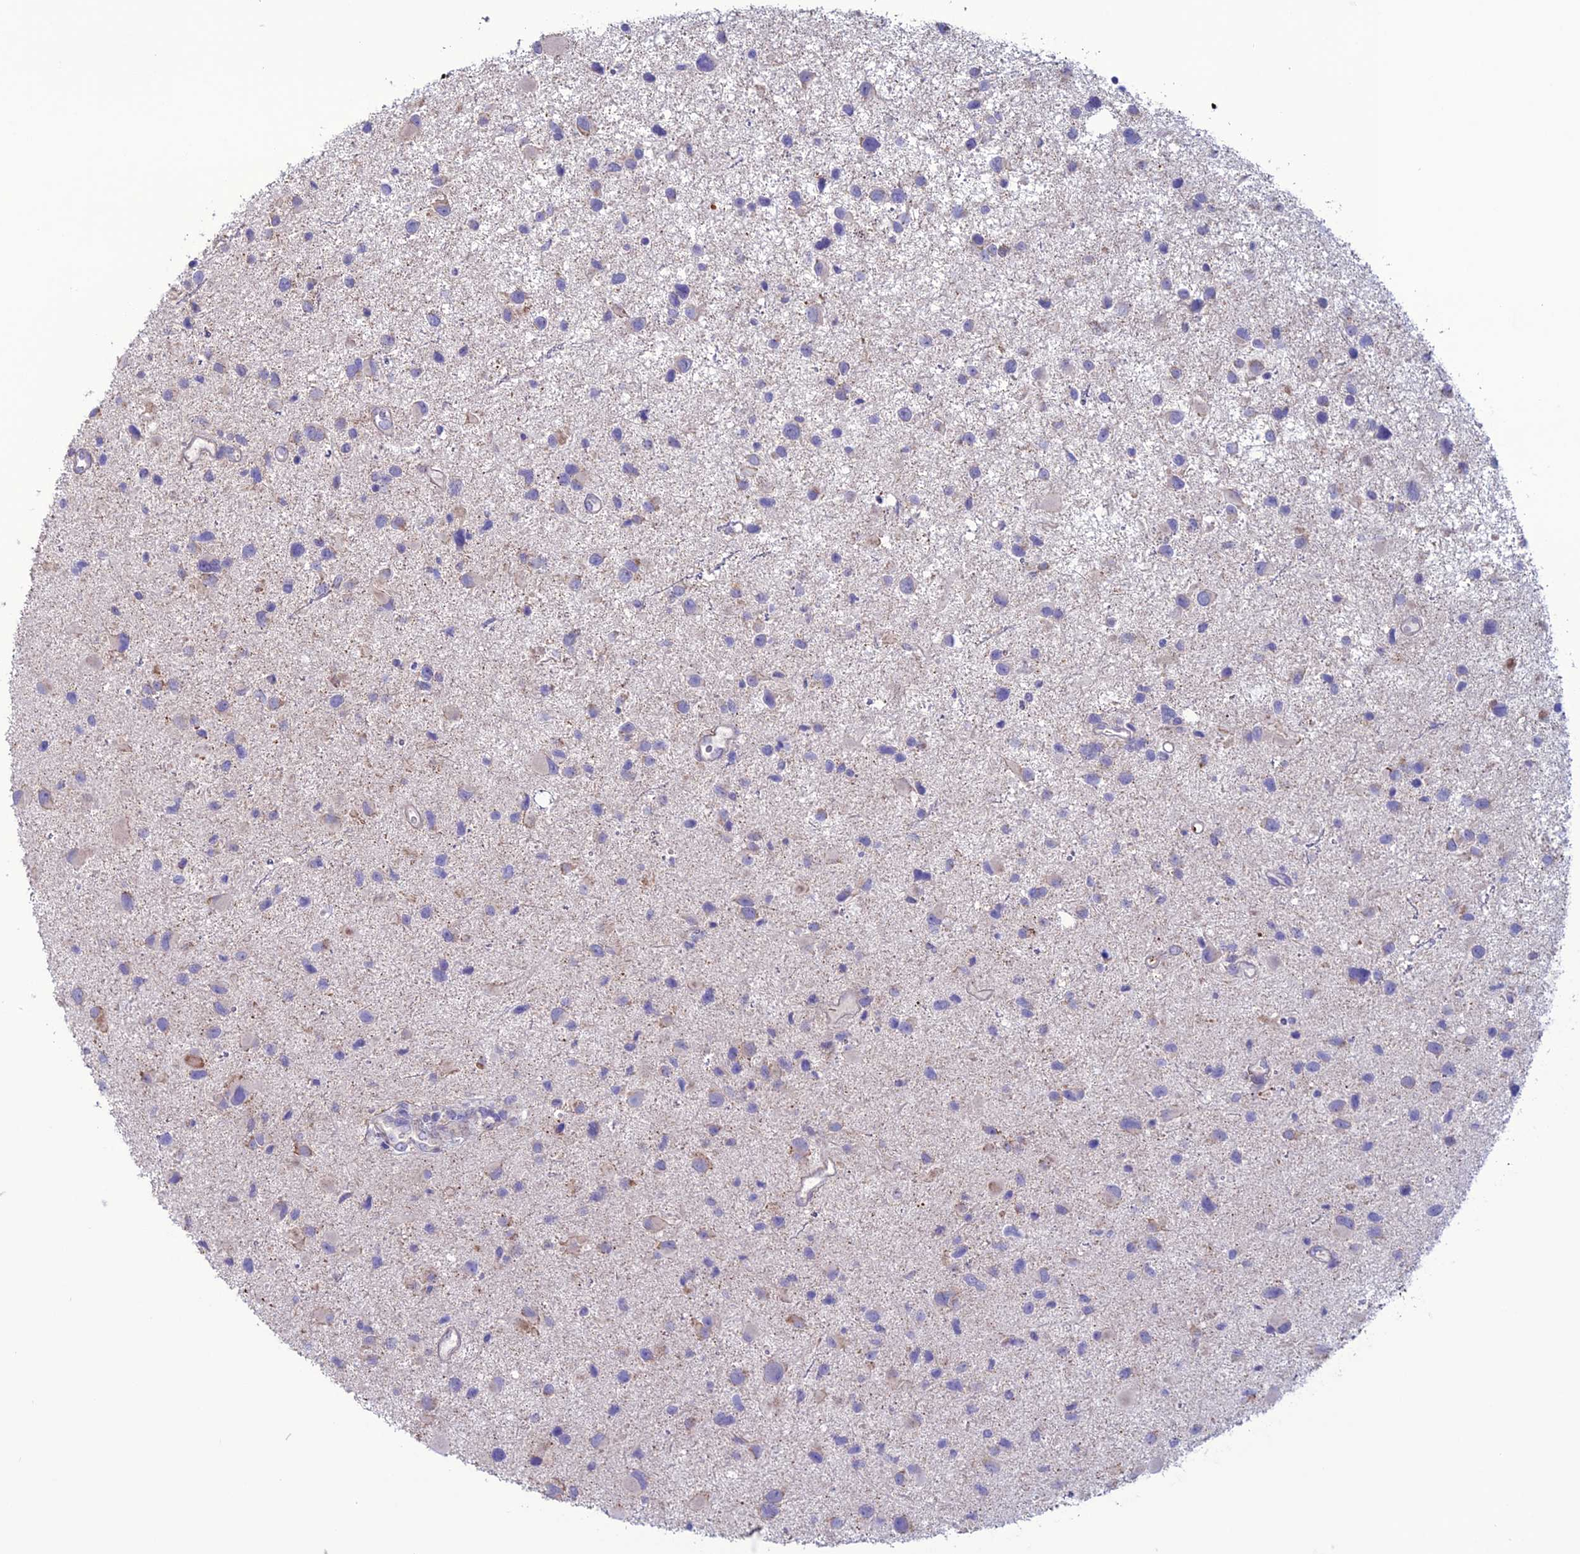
{"staining": {"intensity": "negative", "quantity": "none", "location": "none"}, "tissue": "glioma", "cell_type": "Tumor cells", "image_type": "cancer", "snomed": [{"axis": "morphology", "description": "Glioma, malignant, Low grade"}, {"axis": "topography", "description": "Brain"}], "caption": "Immunohistochemistry histopathology image of neoplastic tissue: human glioma stained with DAB shows no significant protein expression in tumor cells.", "gene": "C21orf140", "patient": {"sex": "female", "age": 32}}